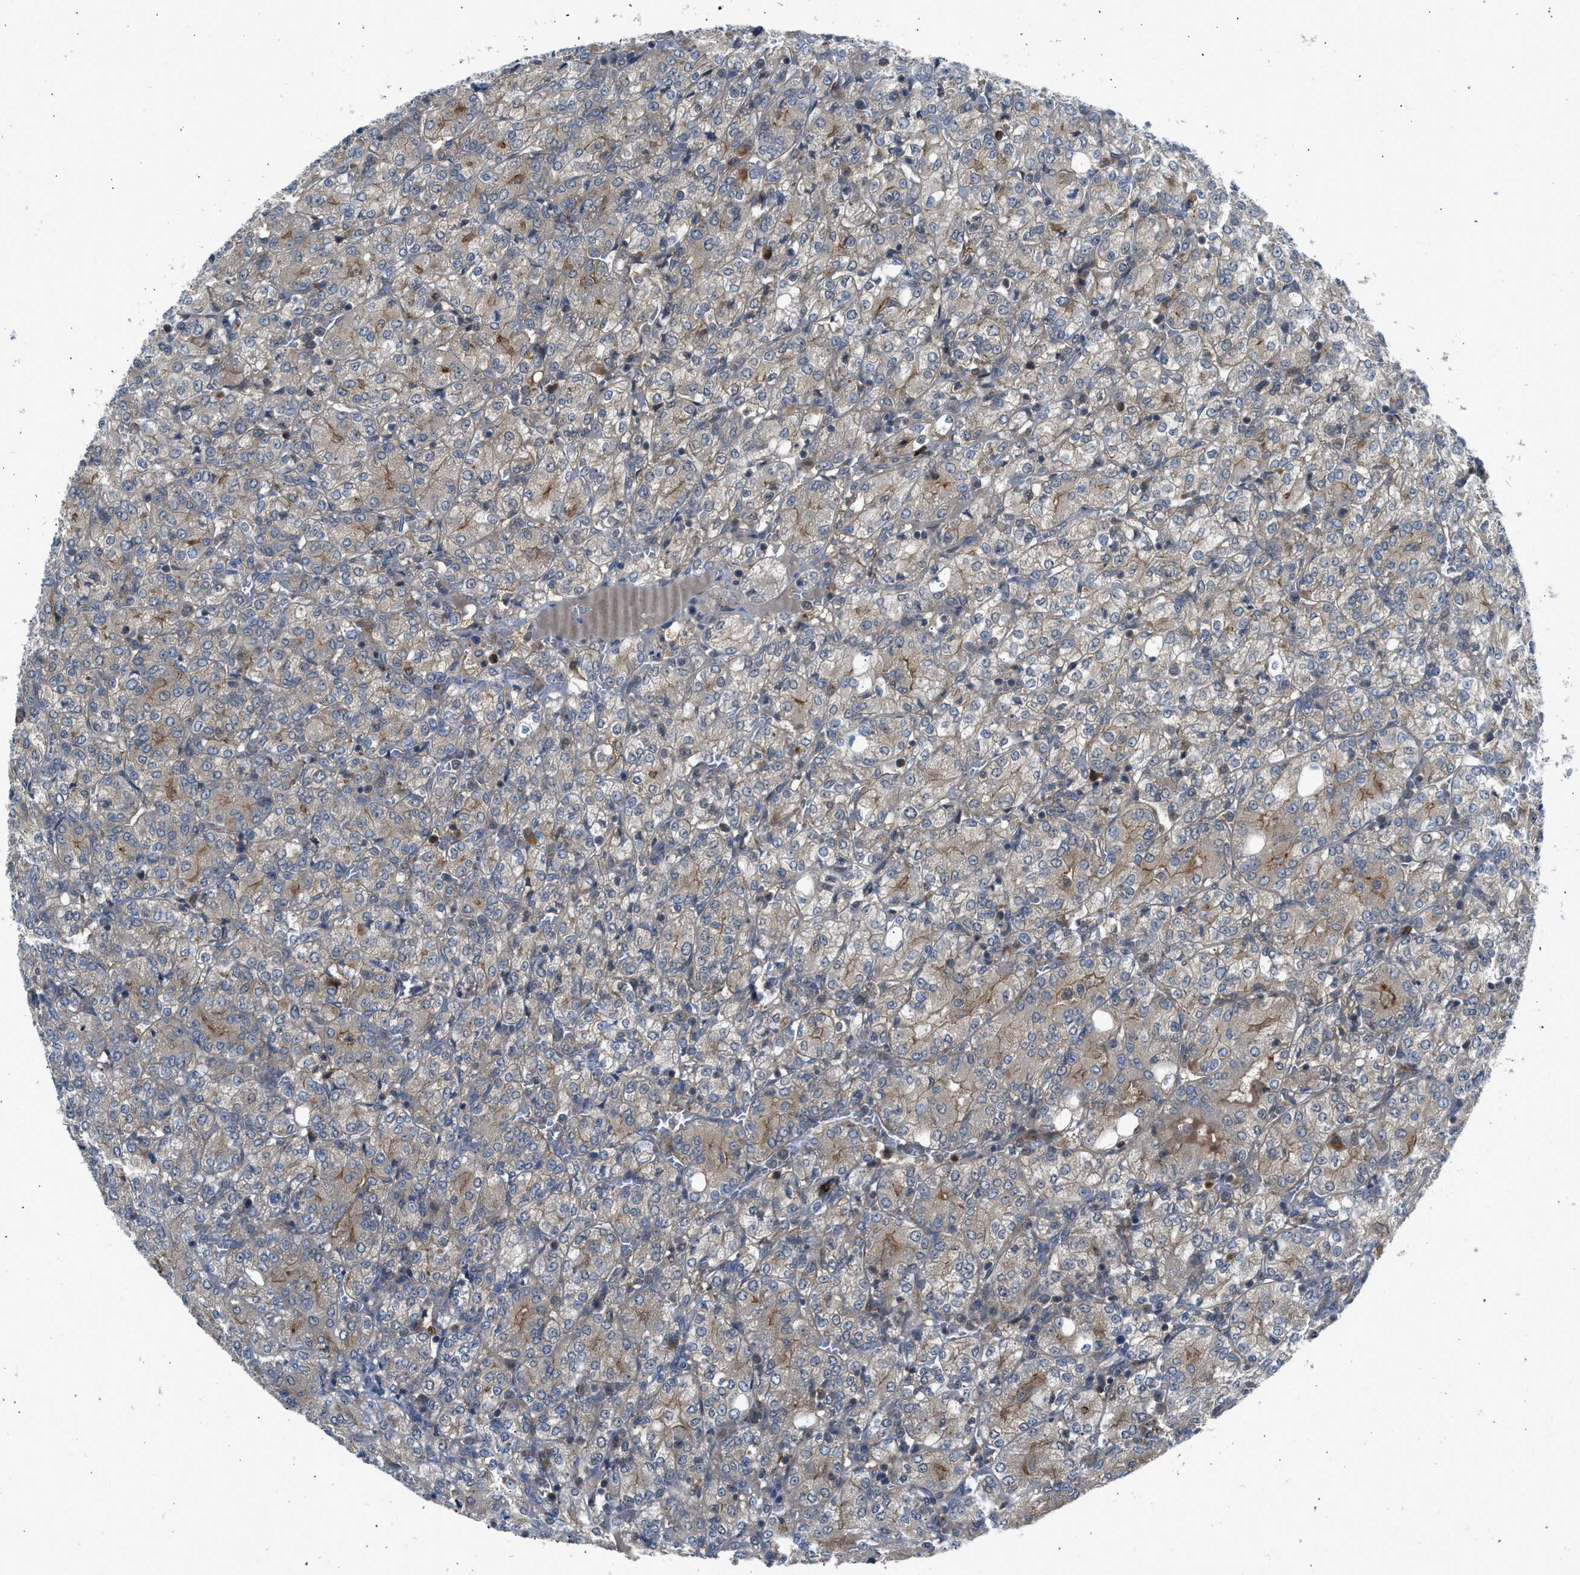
{"staining": {"intensity": "weak", "quantity": ">75%", "location": "cytoplasmic/membranous"}, "tissue": "renal cancer", "cell_type": "Tumor cells", "image_type": "cancer", "snomed": [{"axis": "morphology", "description": "Adenocarcinoma, NOS"}, {"axis": "topography", "description": "Kidney"}], "caption": "This image shows immunohistochemistry staining of renal adenocarcinoma, with low weak cytoplasmic/membranous positivity in about >75% of tumor cells.", "gene": "SESN2", "patient": {"sex": "male", "age": 77}}